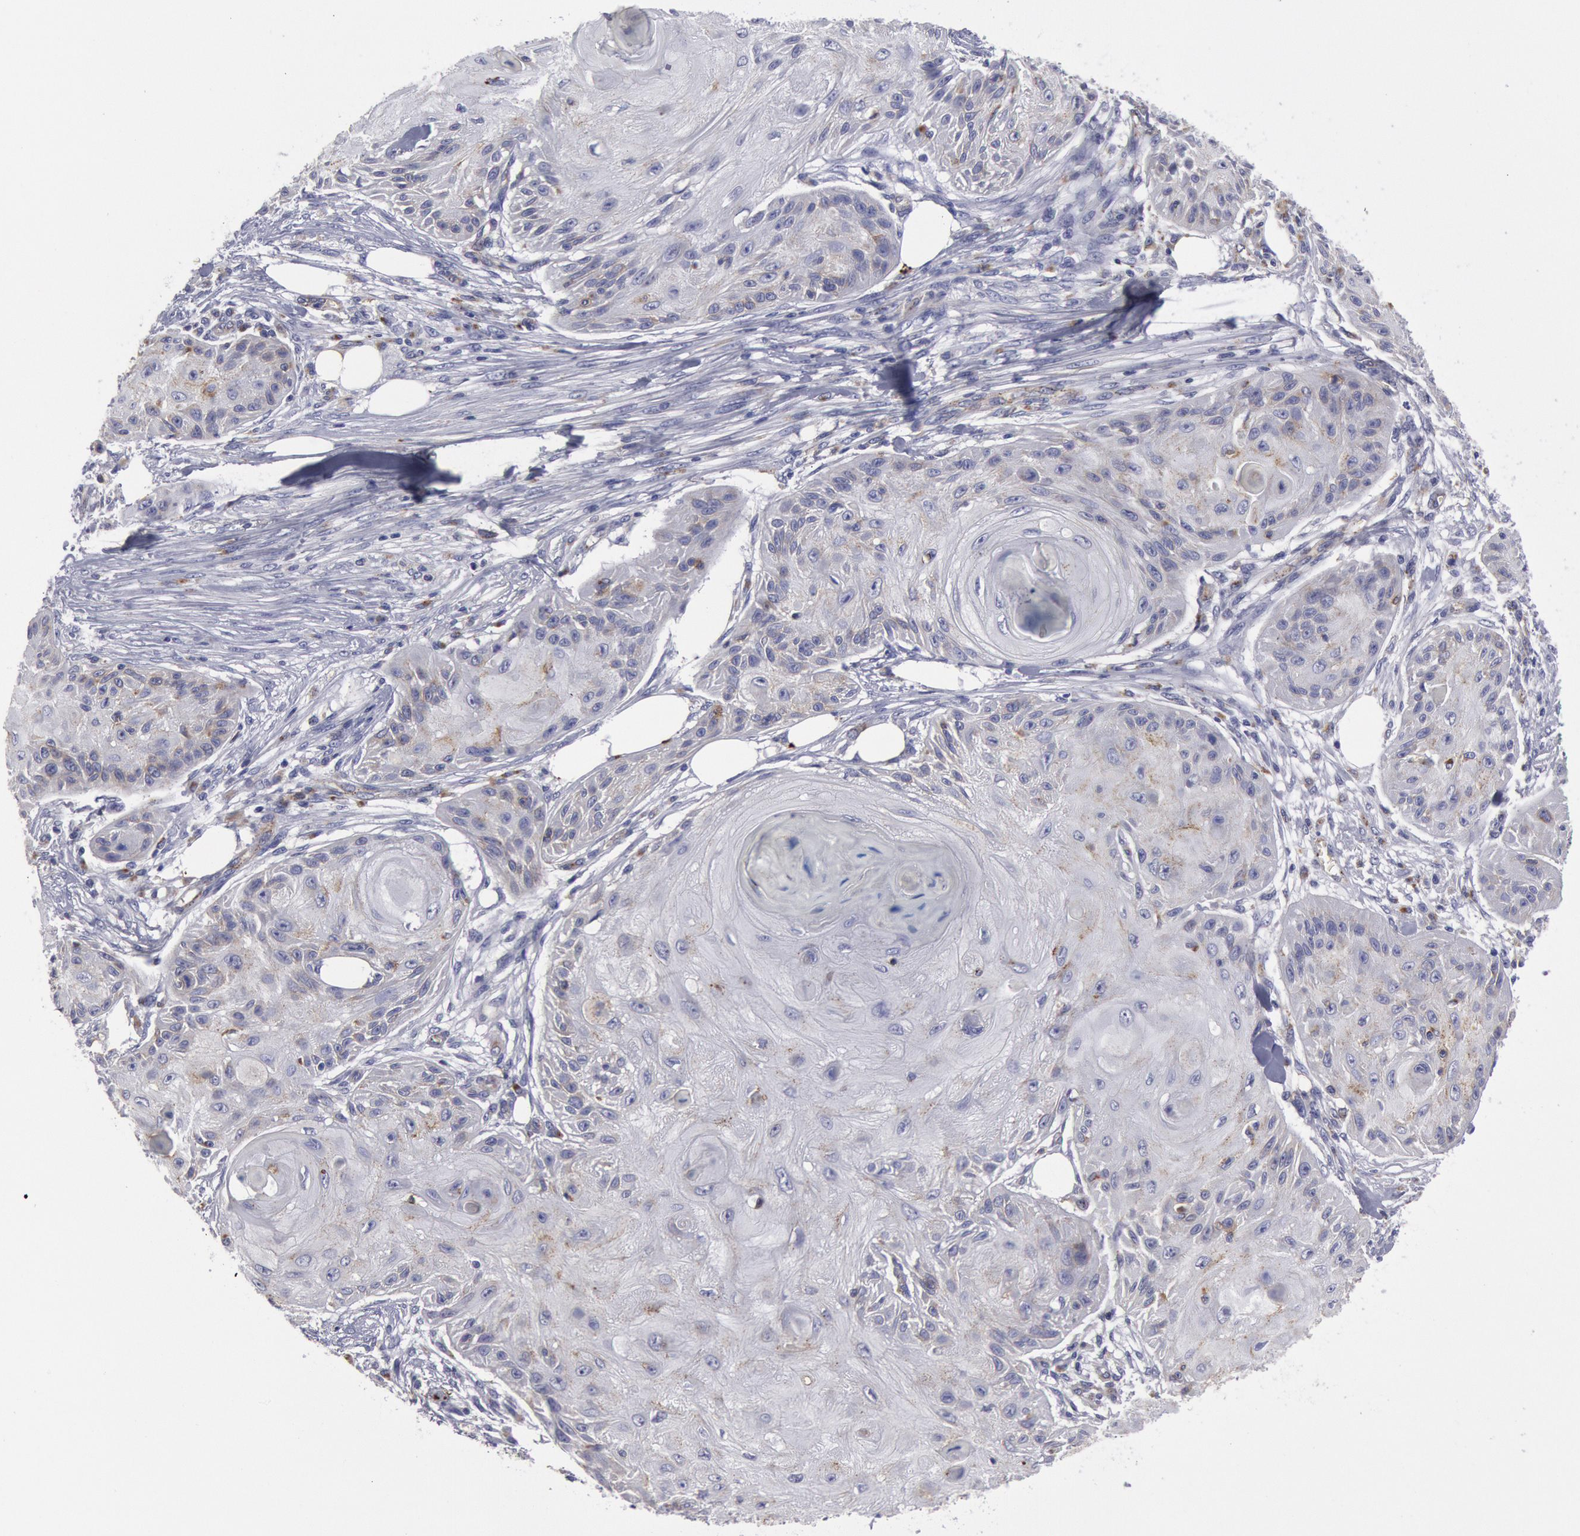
{"staining": {"intensity": "negative", "quantity": "none", "location": "none"}, "tissue": "skin cancer", "cell_type": "Tumor cells", "image_type": "cancer", "snomed": [{"axis": "morphology", "description": "Squamous cell carcinoma, NOS"}, {"axis": "topography", "description": "Skin"}], "caption": "Immunohistochemical staining of human skin cancer (squamous cell carcinoma) demonstrates no significant expression in tumor cells. (Immunohistochemistry (ihc), brightfield microscopy, high magnification).", "gene": "FLOT1", "patient": {"sex": "female", "age": 88}}